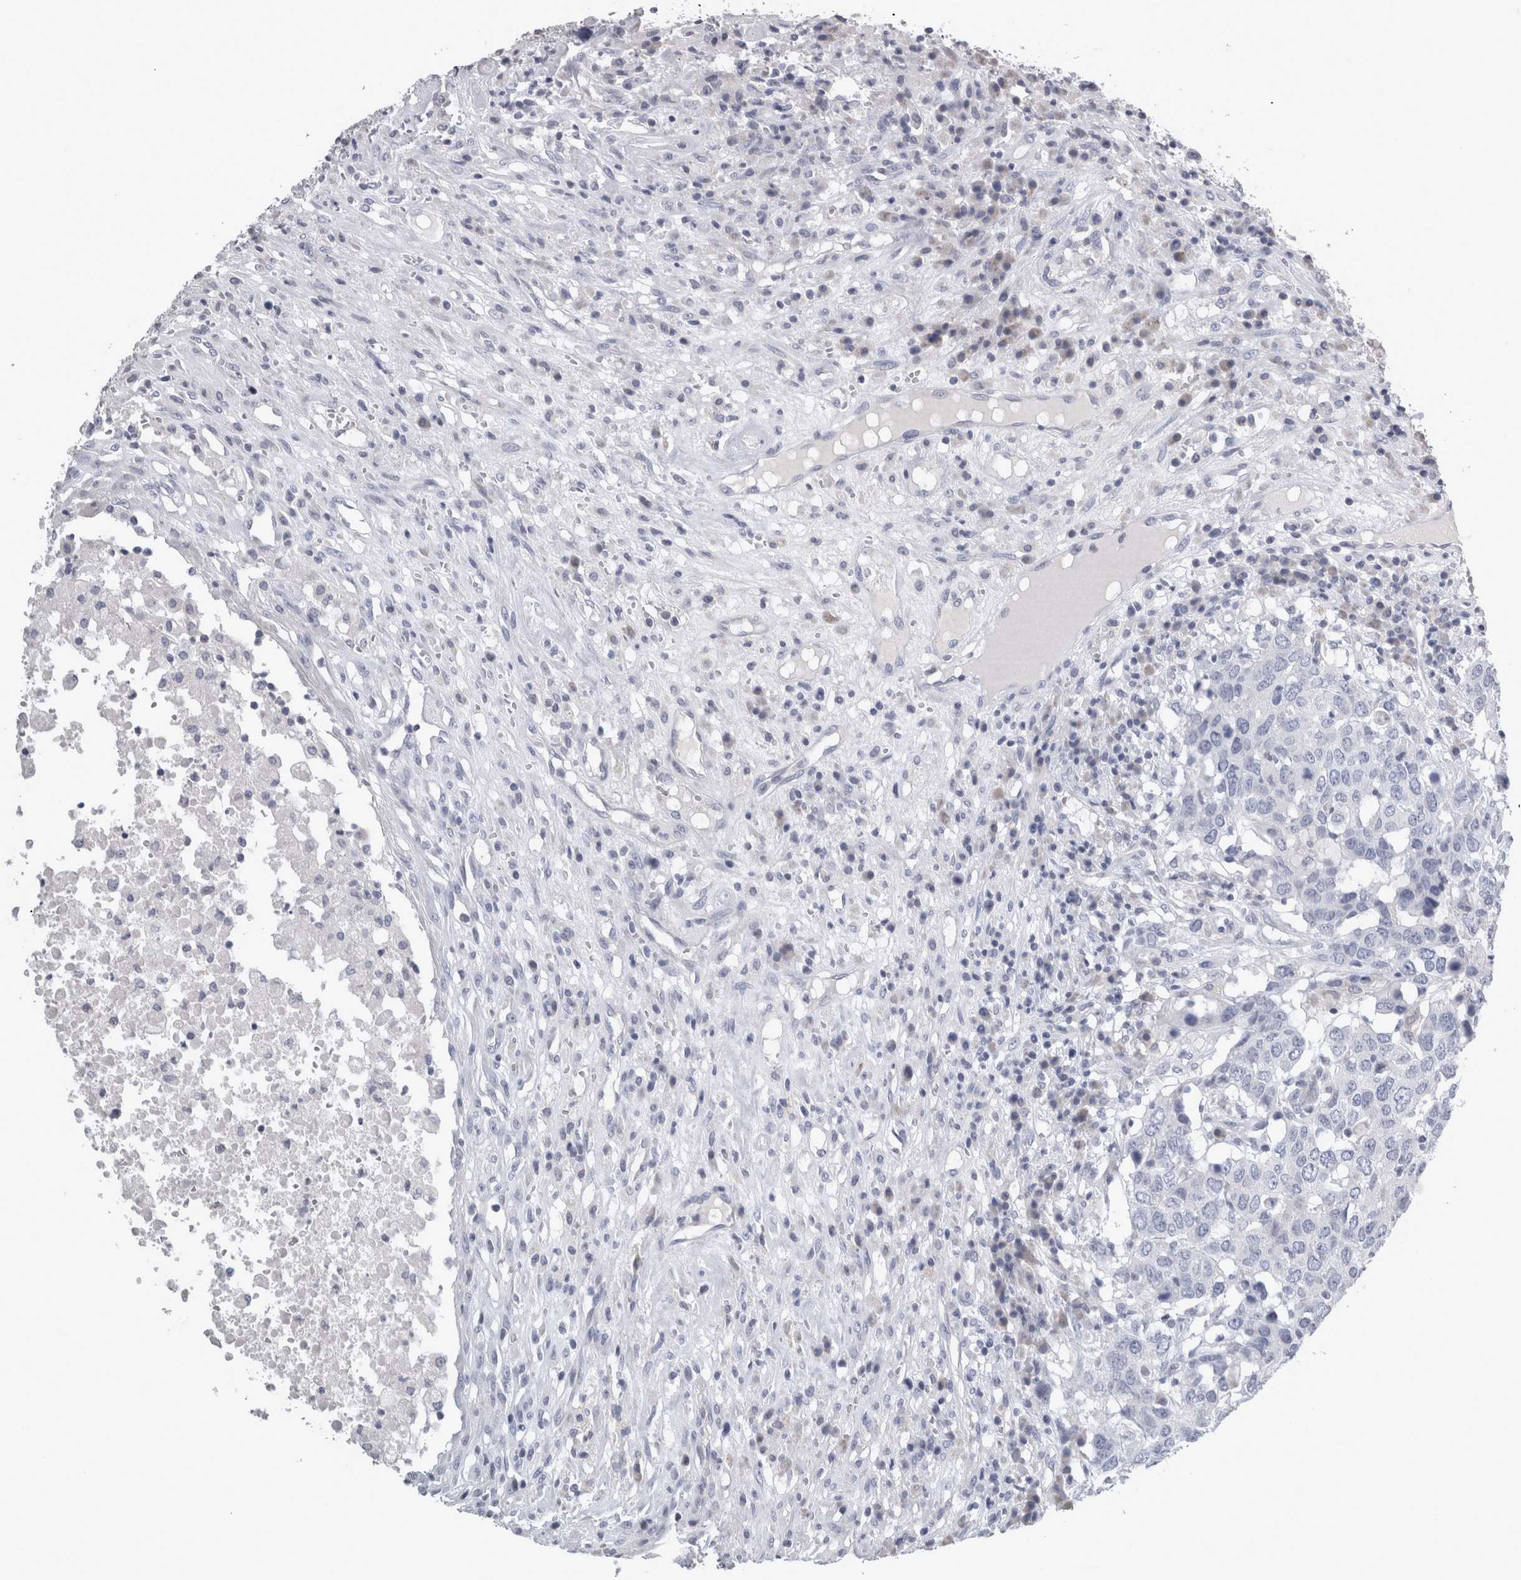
{"staining": {"intensity": "negative", "quantity": "none", "location": "none"}, "tissue": "head and neck cancer", "cell_type": "Tumor cells", "image_type": "cancer", "snomed": [{"axis": "morphology", "description": "Squamous cell carcinoma, NOS"}, {"axis": "topography", "description": "Head-Neck"}], "caption": "Protein analysis of squamous cell carcinoma (head and neck) shows no significant staining in tumor cells. (DAB immunohistochemistry (IHC) with hematoxylin counter stain).", "gene": "TCAP", "patient": {"sex": "male", "age": 66}}